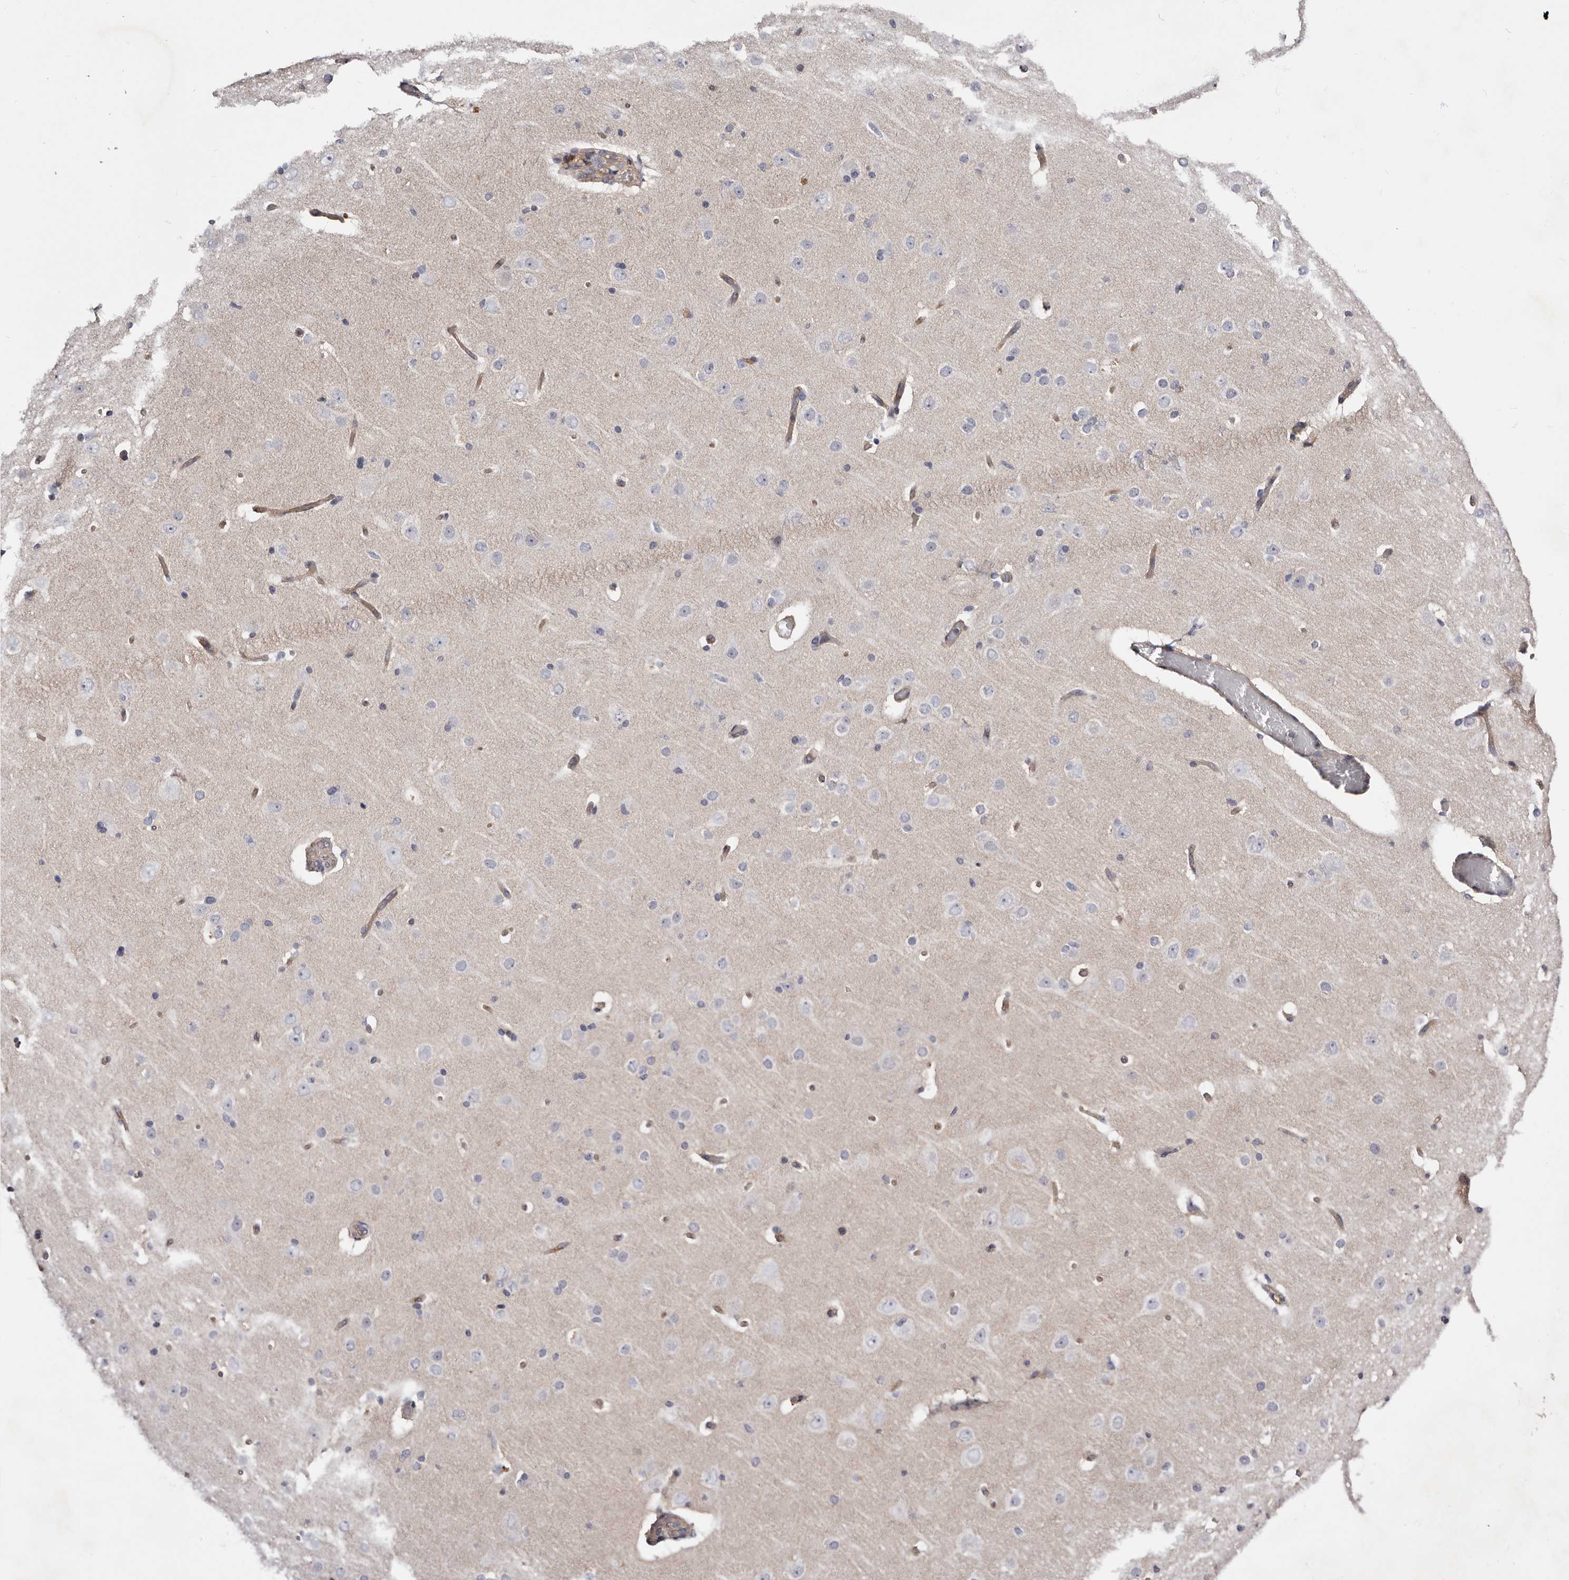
{"staining": {"intensity": "moderate", "quantity": "25%-75%", "location": "cytoplasmic/membranous"}, "tissue": "cerebral cortex", "cell_type": "Endothelial cells", "image_type": "normal", "snomed": [{"axis": "morphology", "description": "Normal tissue, NOS"}, {"axis": "topography", "description": "Cerebral cortex"}], "caption": "This photomicrograph displays IHC staining of unremarkable cerebral cortex, with medium moderate cytoplasmic/membranous staining in approximately 25%-75% of endothelial cells.", "gene": "DMRT2", "patient": {"sex": "male", "age": 34}}